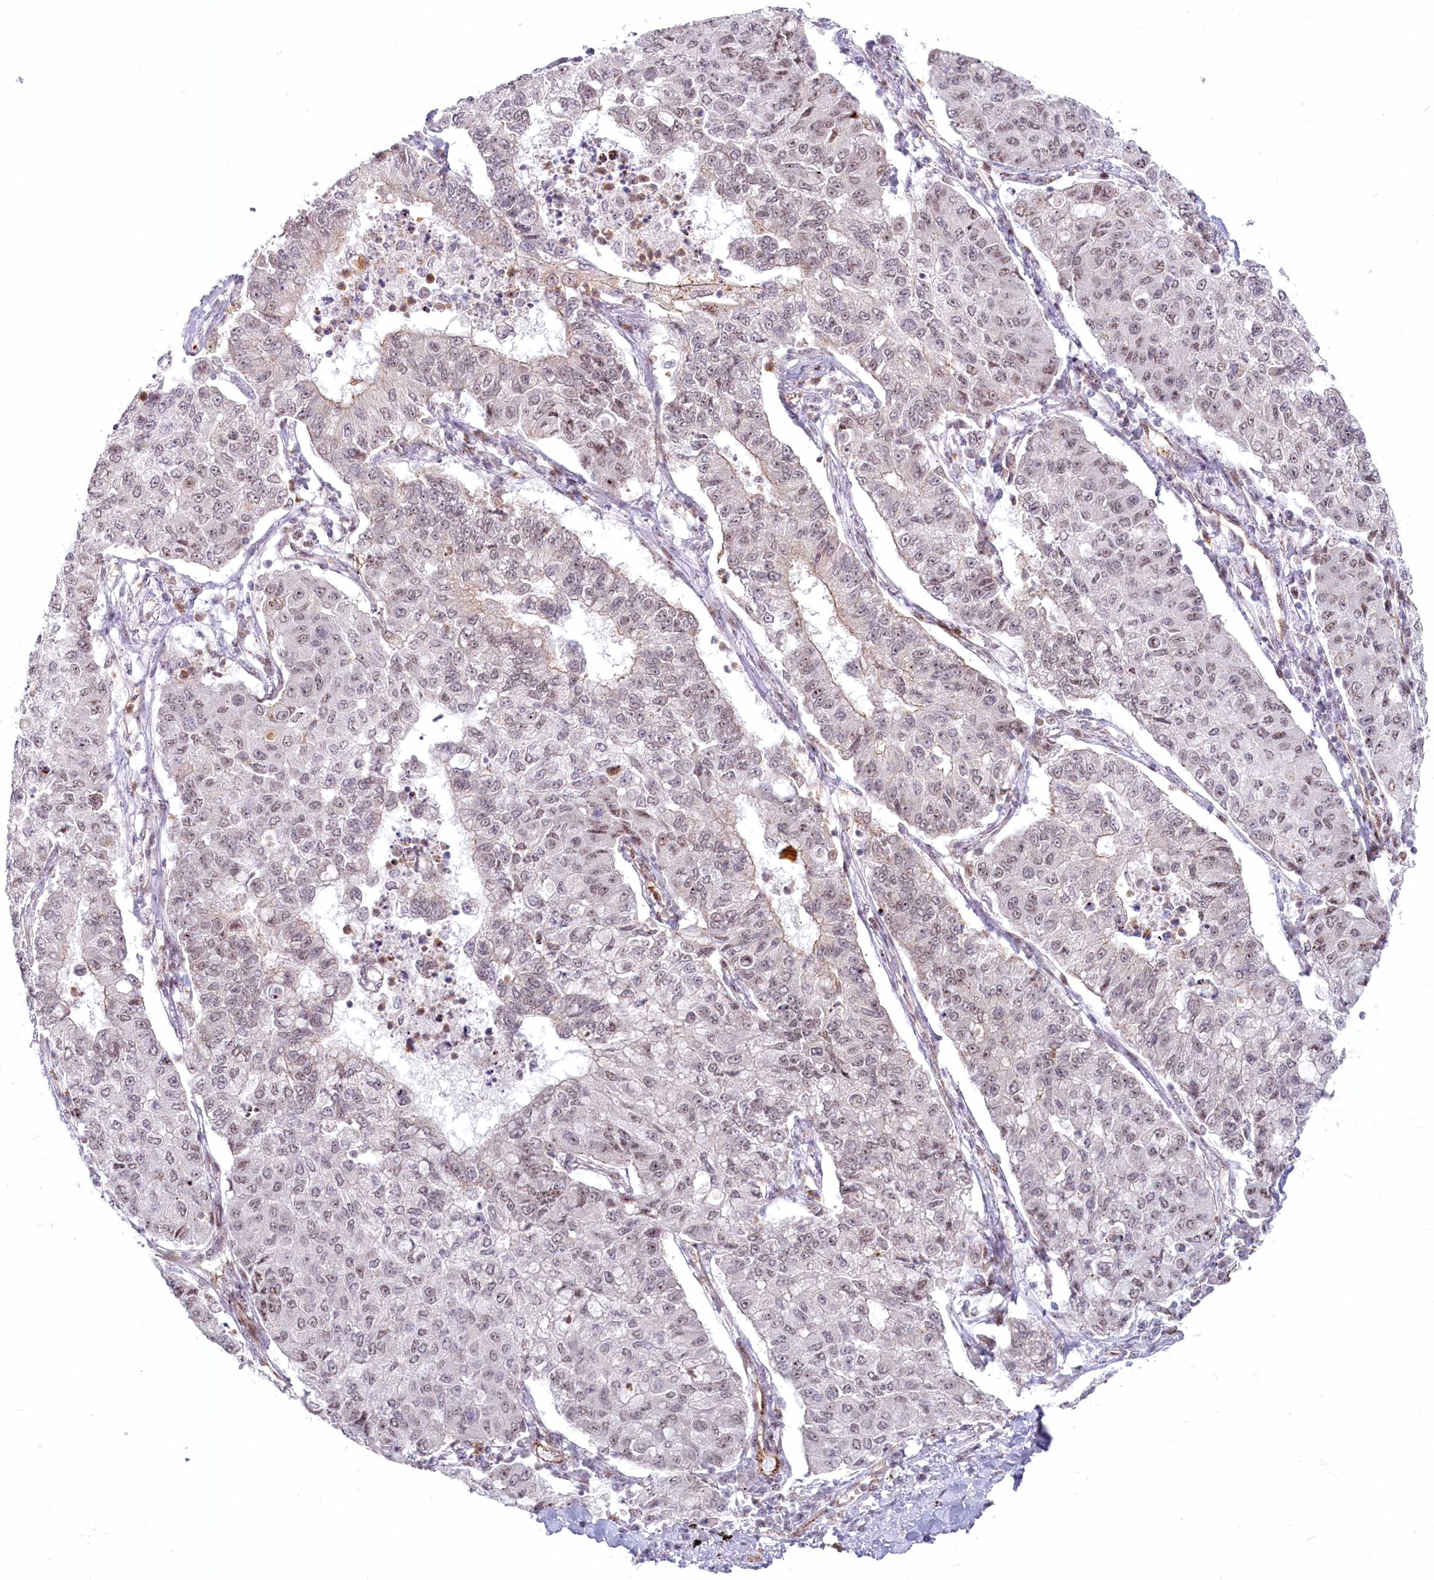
{"staining": {"intensity": "weak", "quantity": "25%-75%", "location": "nuclear"}, "tissue": "lung cancer", "cell_type": "Tumor cells", "image_type": "cancer", "snomed": [{"axis": "morphology", "description": "Squamous cell carcinoma, NOS"}, {"axis": "topography", "description": "Lung"}], "caption": "Tumor cells exhibit weak nuclear staining in about 25%-75% of cells in lung squamous cell carcinoma.", "gene": "ABHD8", "patient": {"sex": "male", "age": 74}}